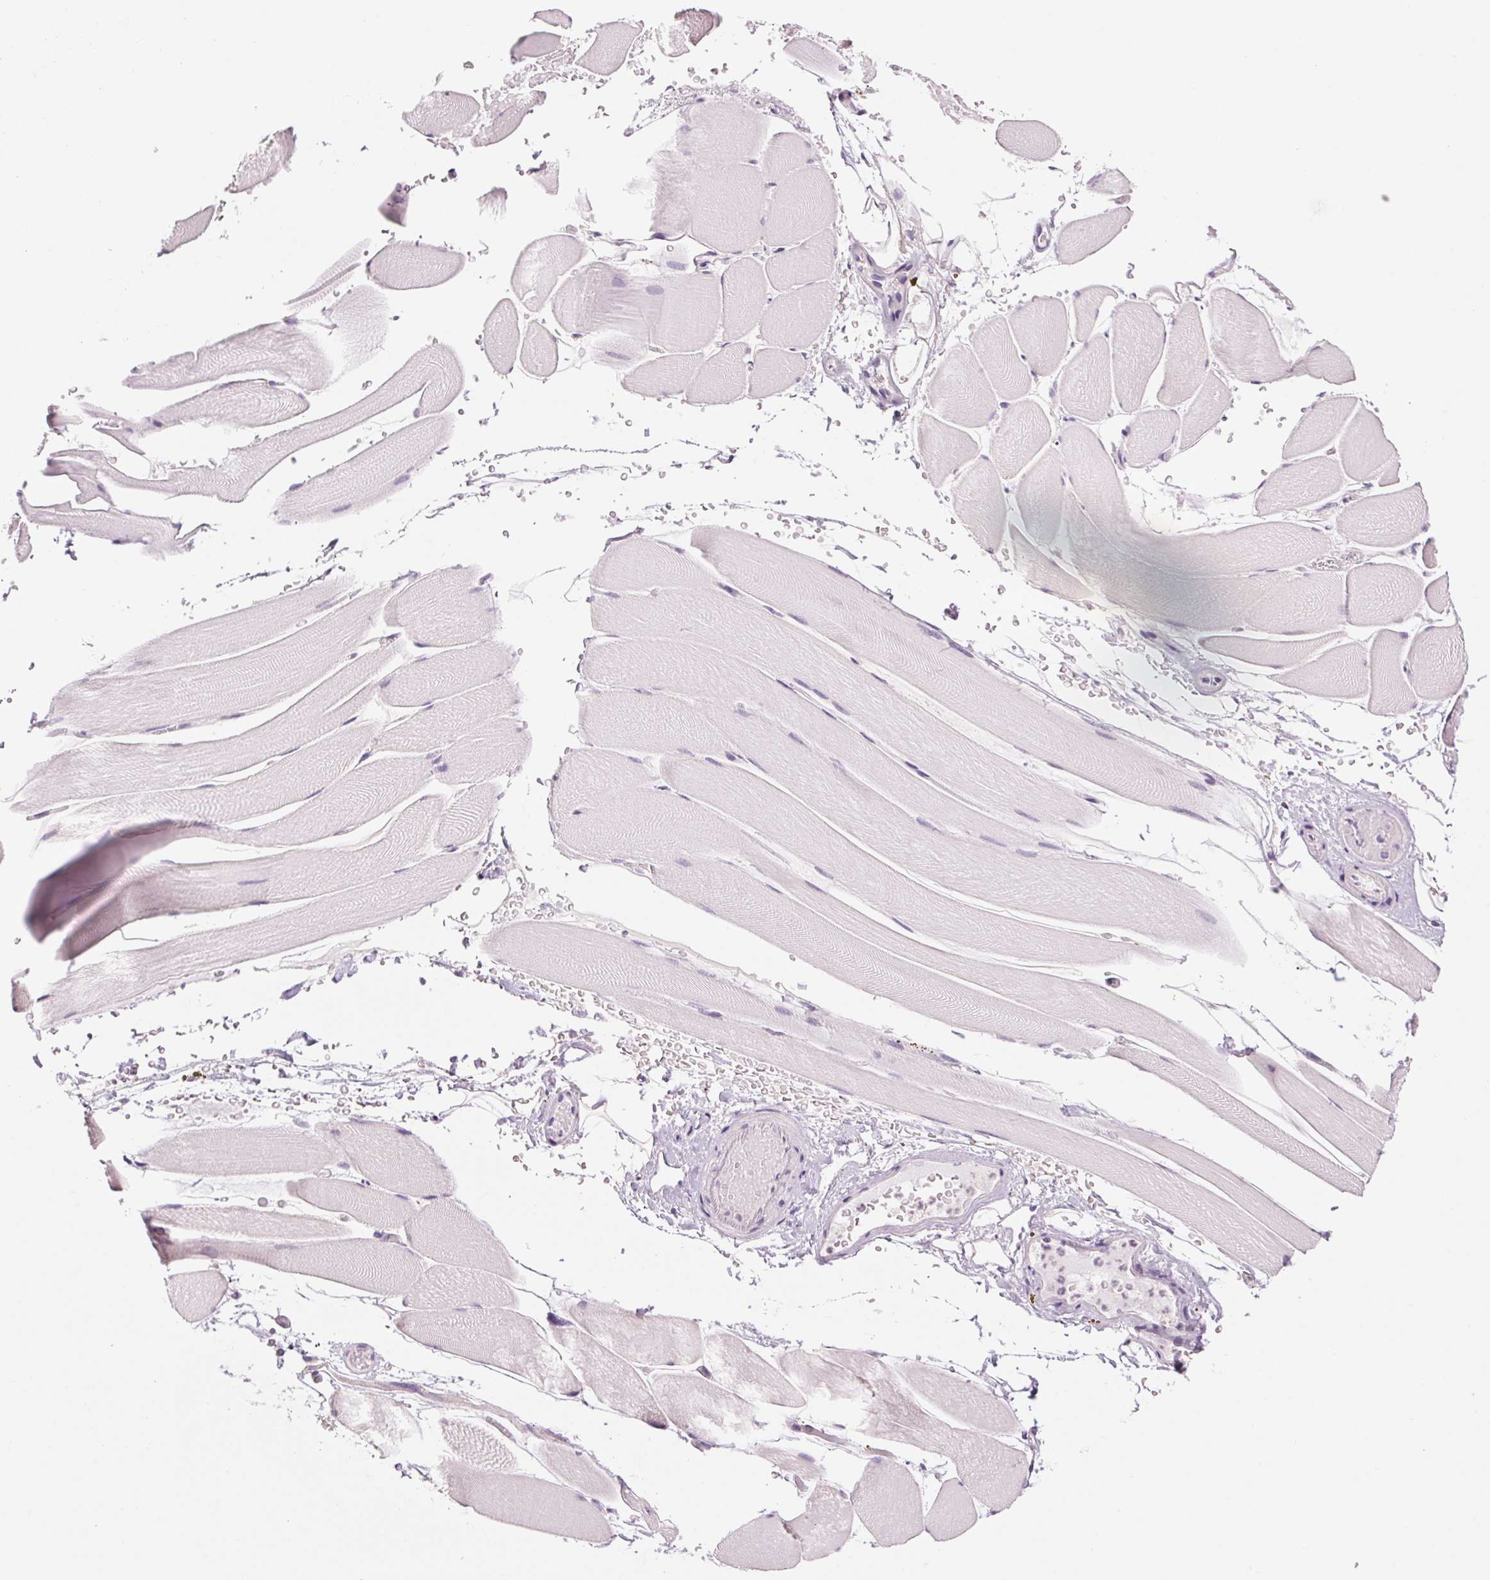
{"staining": {"intensity": "negative", "quantity": "none", "location": "none"}, "tissue": "skeletal muscle", "cell_type": "Myocytes", "image_type": "normal", "snomed": [{"axis": "morphology", "description": "Normal tissue, NOS"}, {"axis": "topography", "description": "Skeletal muscle"}], "caption": "Myocytes show no significant protein expression in unremarkable skeletal muscle.", "gene": "MPO", "patient": {"sex": "female", "age": 37}}